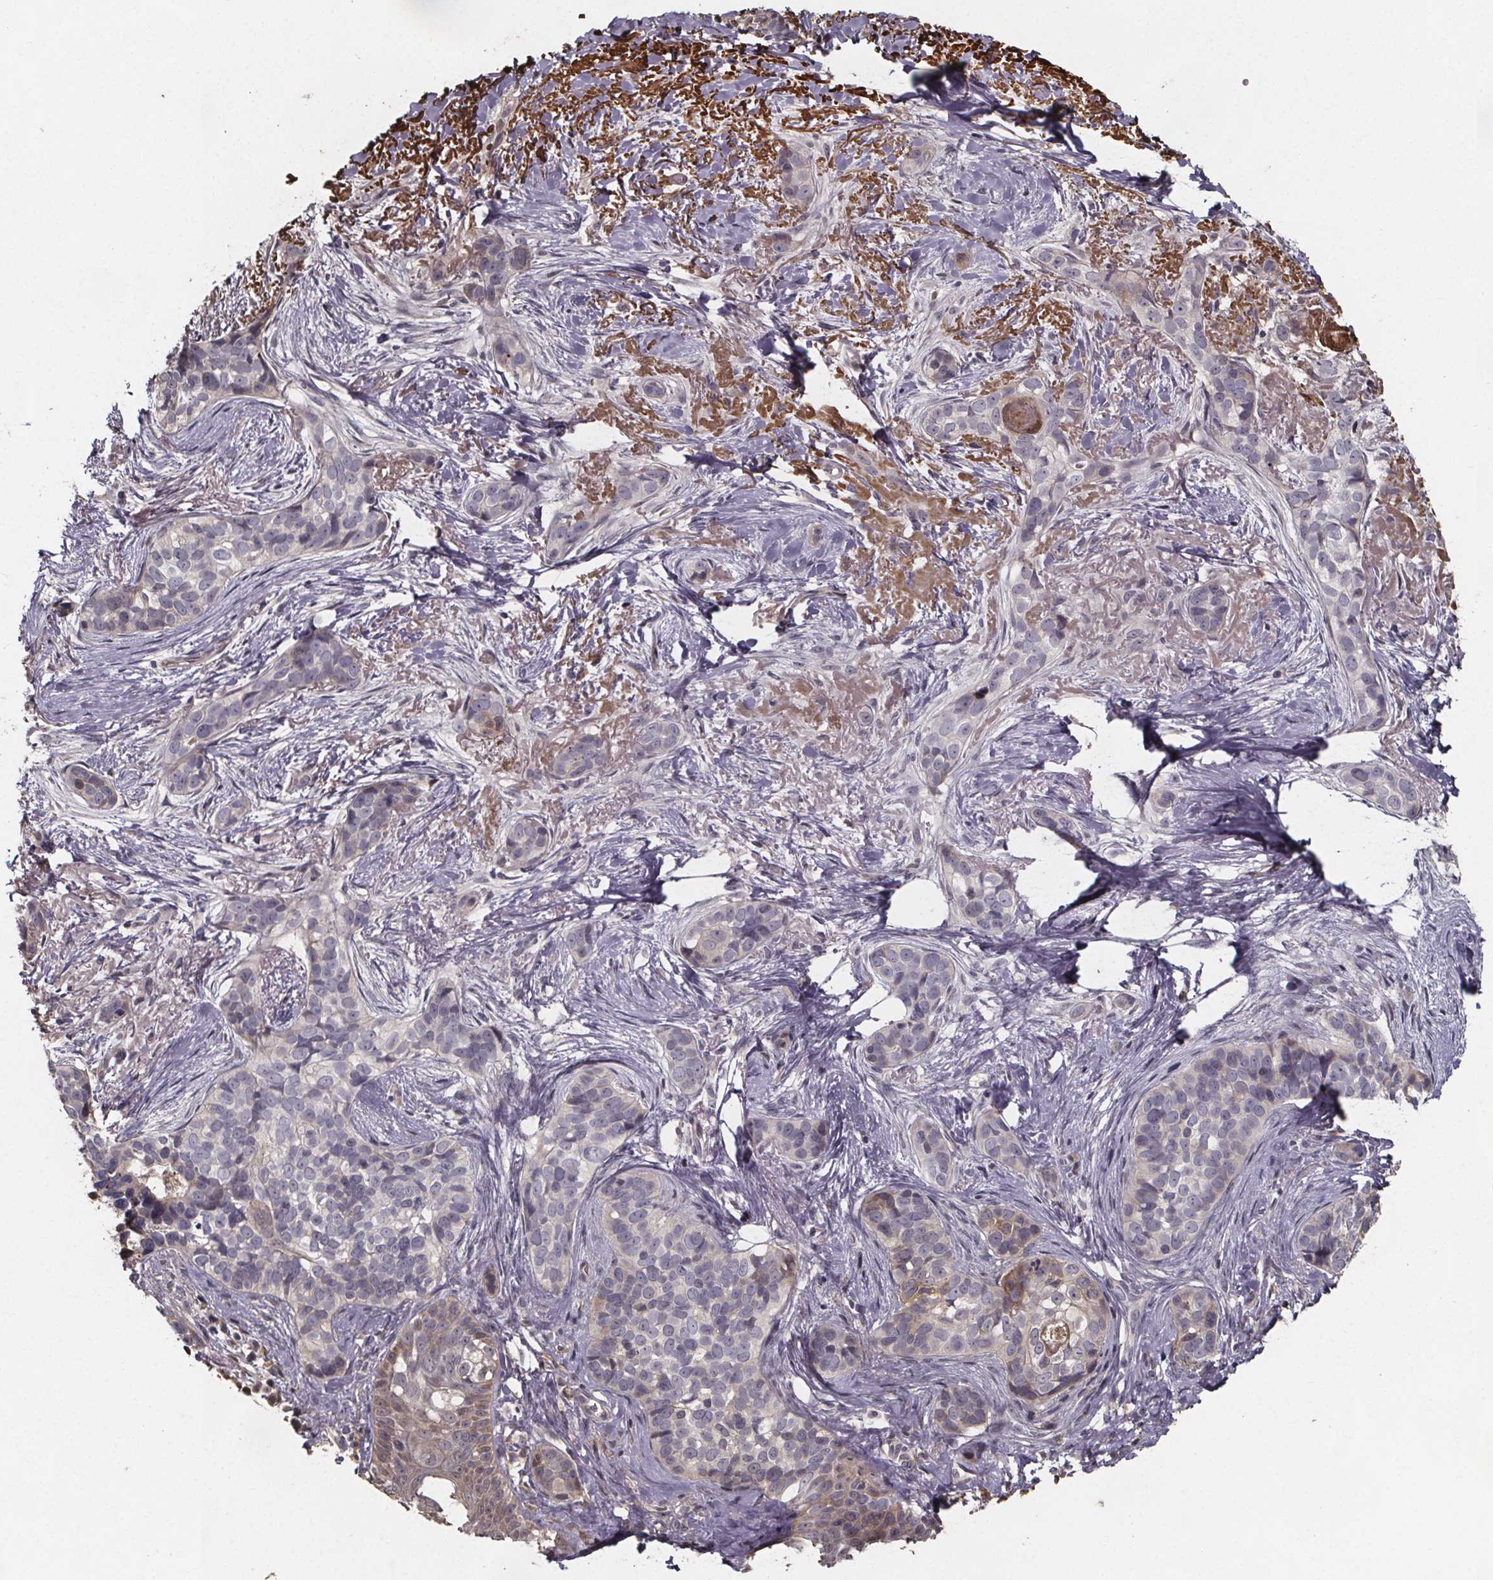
{"staining": {"intensity": "negative", "quantity": "none", "location": "none"}, "tissue": "skin cancer", "cell_type": "Tumor cells", "image_type": "cancer", "snomed": [{"axis": "morphology", "description": "Basal cell carcinoma"}, {"axis": "topography", "description": "Skin"}], "caption": "Immunohistochemical staining of skin cancer (basal cell carcinoma) reveals no significant positivity in tumor cells. The staining was performed using DAB (3,3'-diaminobenzidine) to visualize the protein expression in brown, while the nuclei were stained in blue with hematoxylin (Magnification: 20x).", "gene": "ZNF879", "patient": {"sex": "male", "age": 87}}